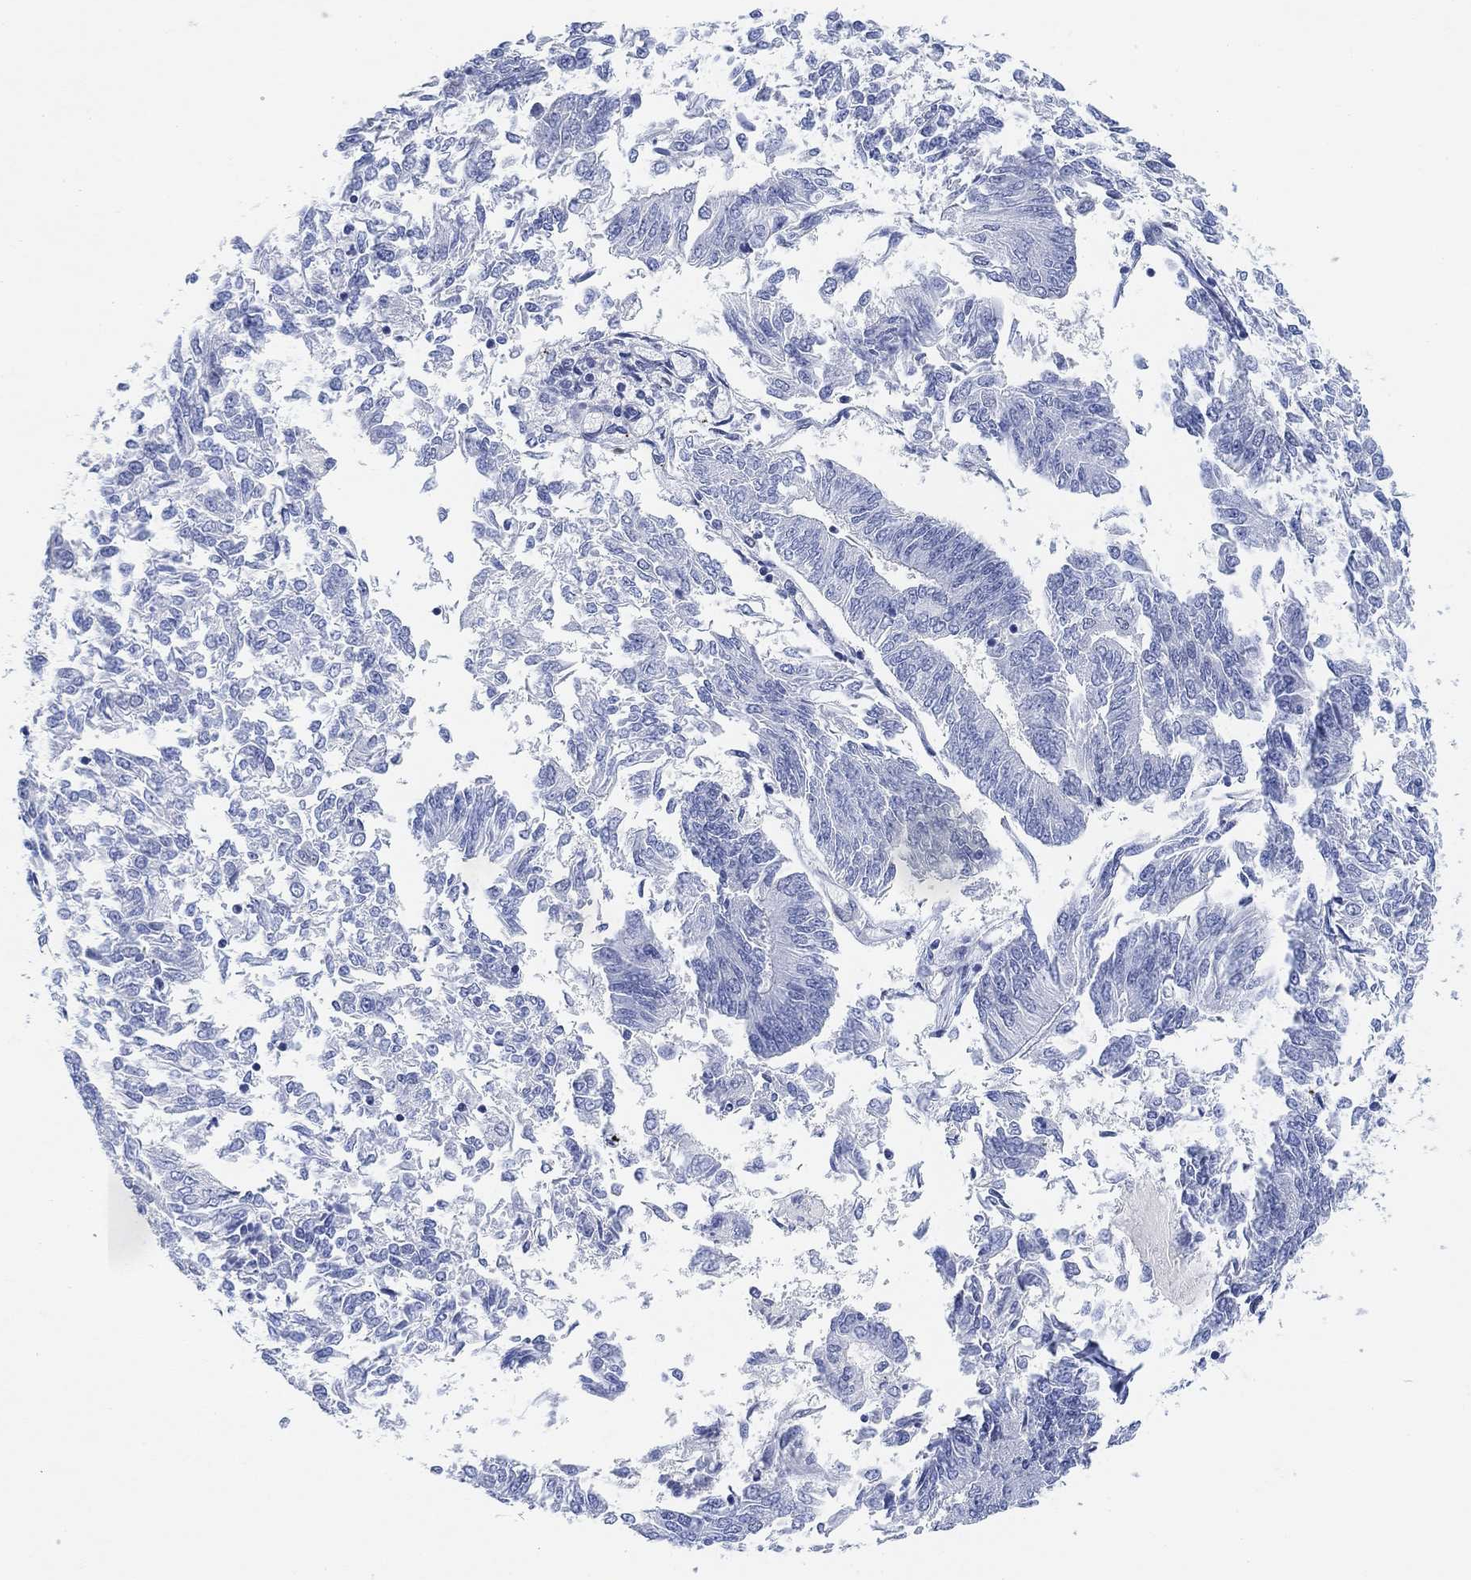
{"staining": {"intensity": "negative", "quantity": "none", "location": "none"}, "tissue": "endometrial cancer", "cell_type": "Tumor cells", "image_type": "cancer", "snomed": [{"axis": "morphology", "description": "Adenocarcinoma, NOS"}, {"axis": "topography", "description": "Endometrium"}], "caption": "A histopathology image of human endometrial cancer (adenocarcinoma) is negative for staining in tumor cells. (DAB (3,3'-diaminobenzidine) immunohistochemistry (IHC) with hematoxylin counter stain).", "gene": "PAX6", "patient": {"sex": "female", "age": 58}}